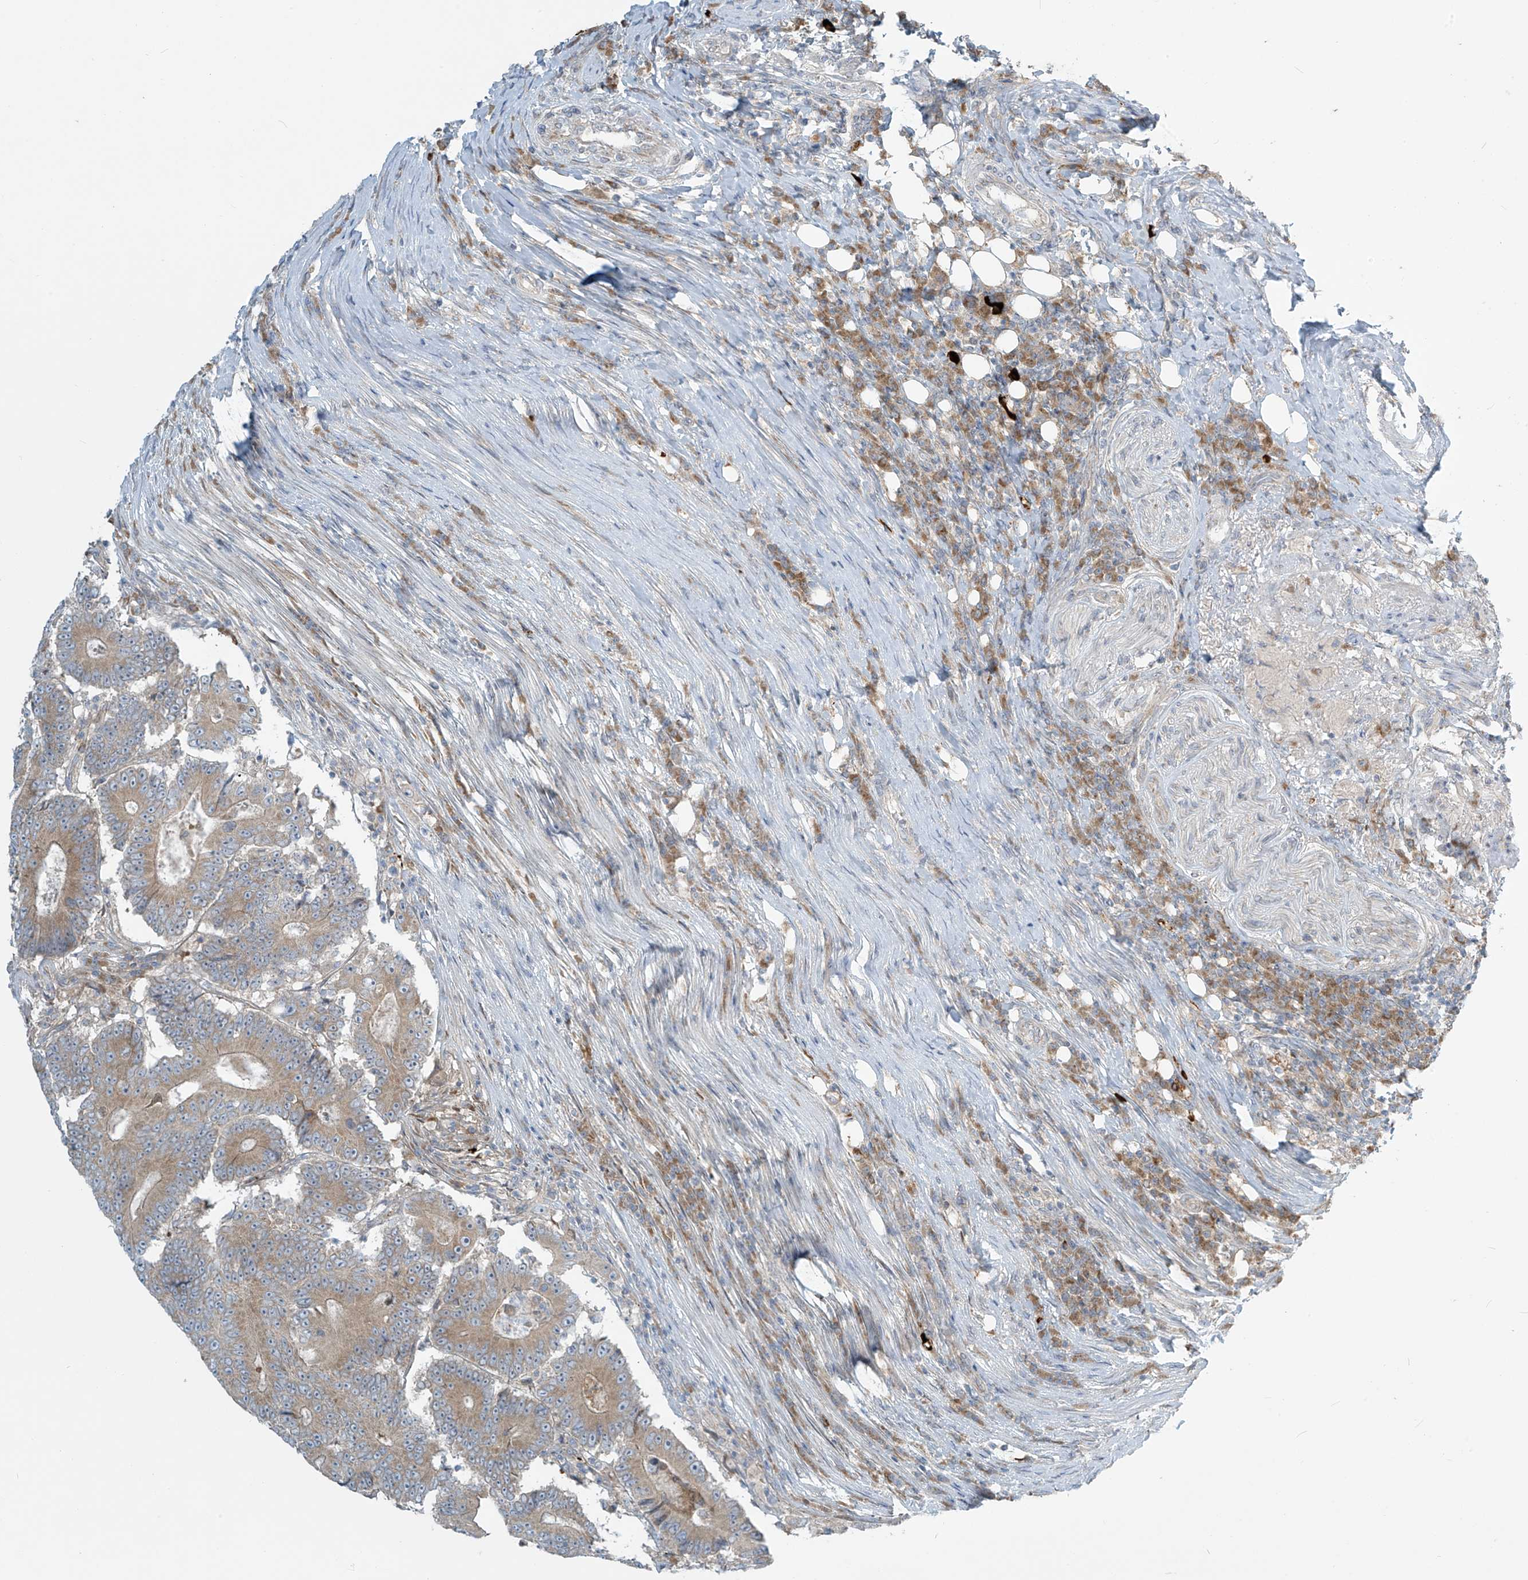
{"staining": {"intensity": "moderate", "quantity": ">75%", "location": "cytoplasmic/membranous"}, "tissue": "colorectal cancer", "cell_type": "Tumor cells", "image_type": "cancer", "snomed": [{"axis": "morphology", "description": "Adenocarcinoma, NOS"}, {"axis": "topography", "description": "Colon"}], "caption": "Tumor cells display moderate cytoplasmic/membranous positivity in approximately >75% of cells in colorectal cancer.", "gene": "LZTS3", "patient": {"sex": "male", "age": 83}}